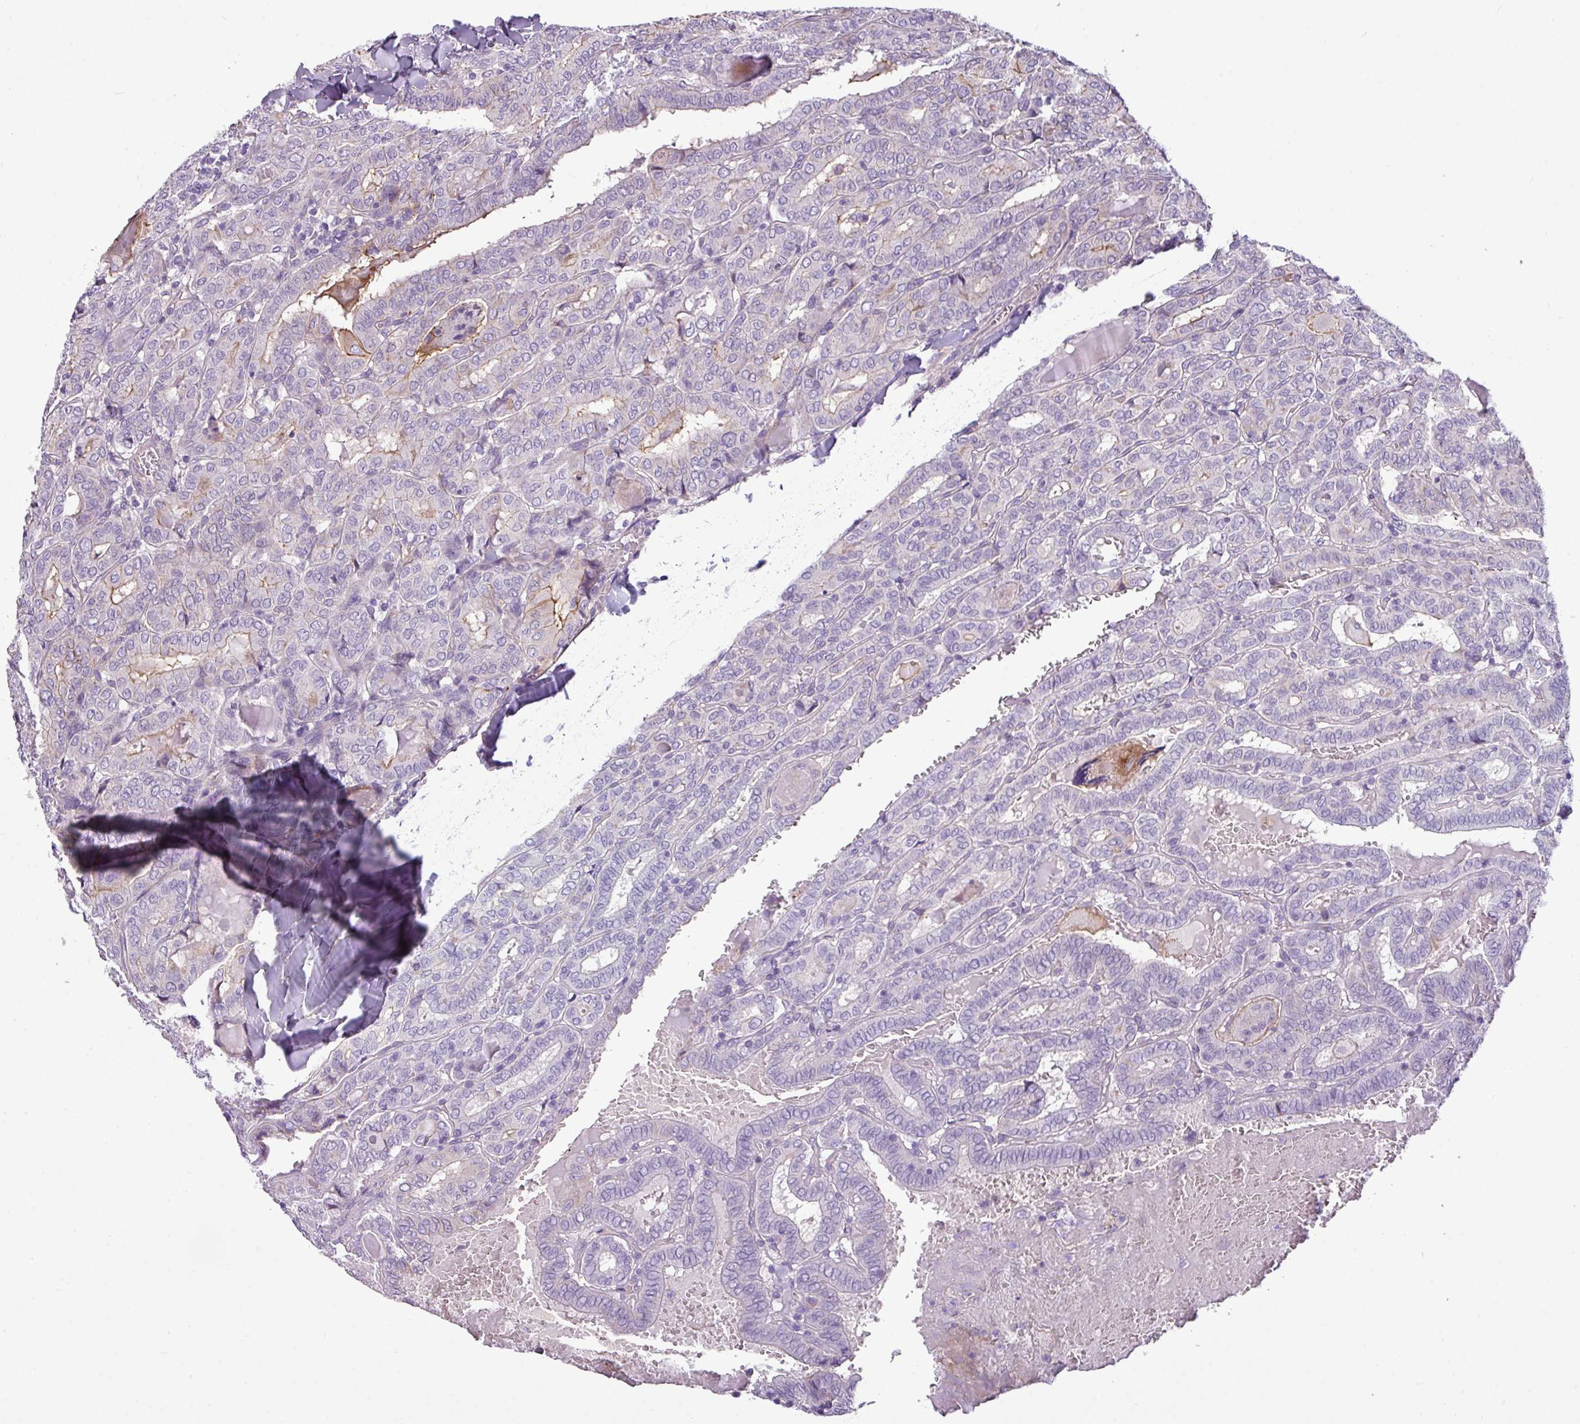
{"staining": {"intensity": "negative", "quantity": "none", "location": "none"}, "tissue": "thyroid cancer", "cell_type": "Tumor cells", "image_type": "cancer", "snomed": [{"axis": "morphology", "description": "Papillary adenocarcinoma, NOS"}, {"axis": "topography", "description": "Thyroid gland"}], "caption": "The histopathology image demonstrates no staining of tumor cells in papillary adenocarcinoma (thyroid). (DAB immunohistochemistry with hematoxylin counter stain).", "gene": "TMEM178B", "patient": {"sex": "female", "age": 72}}